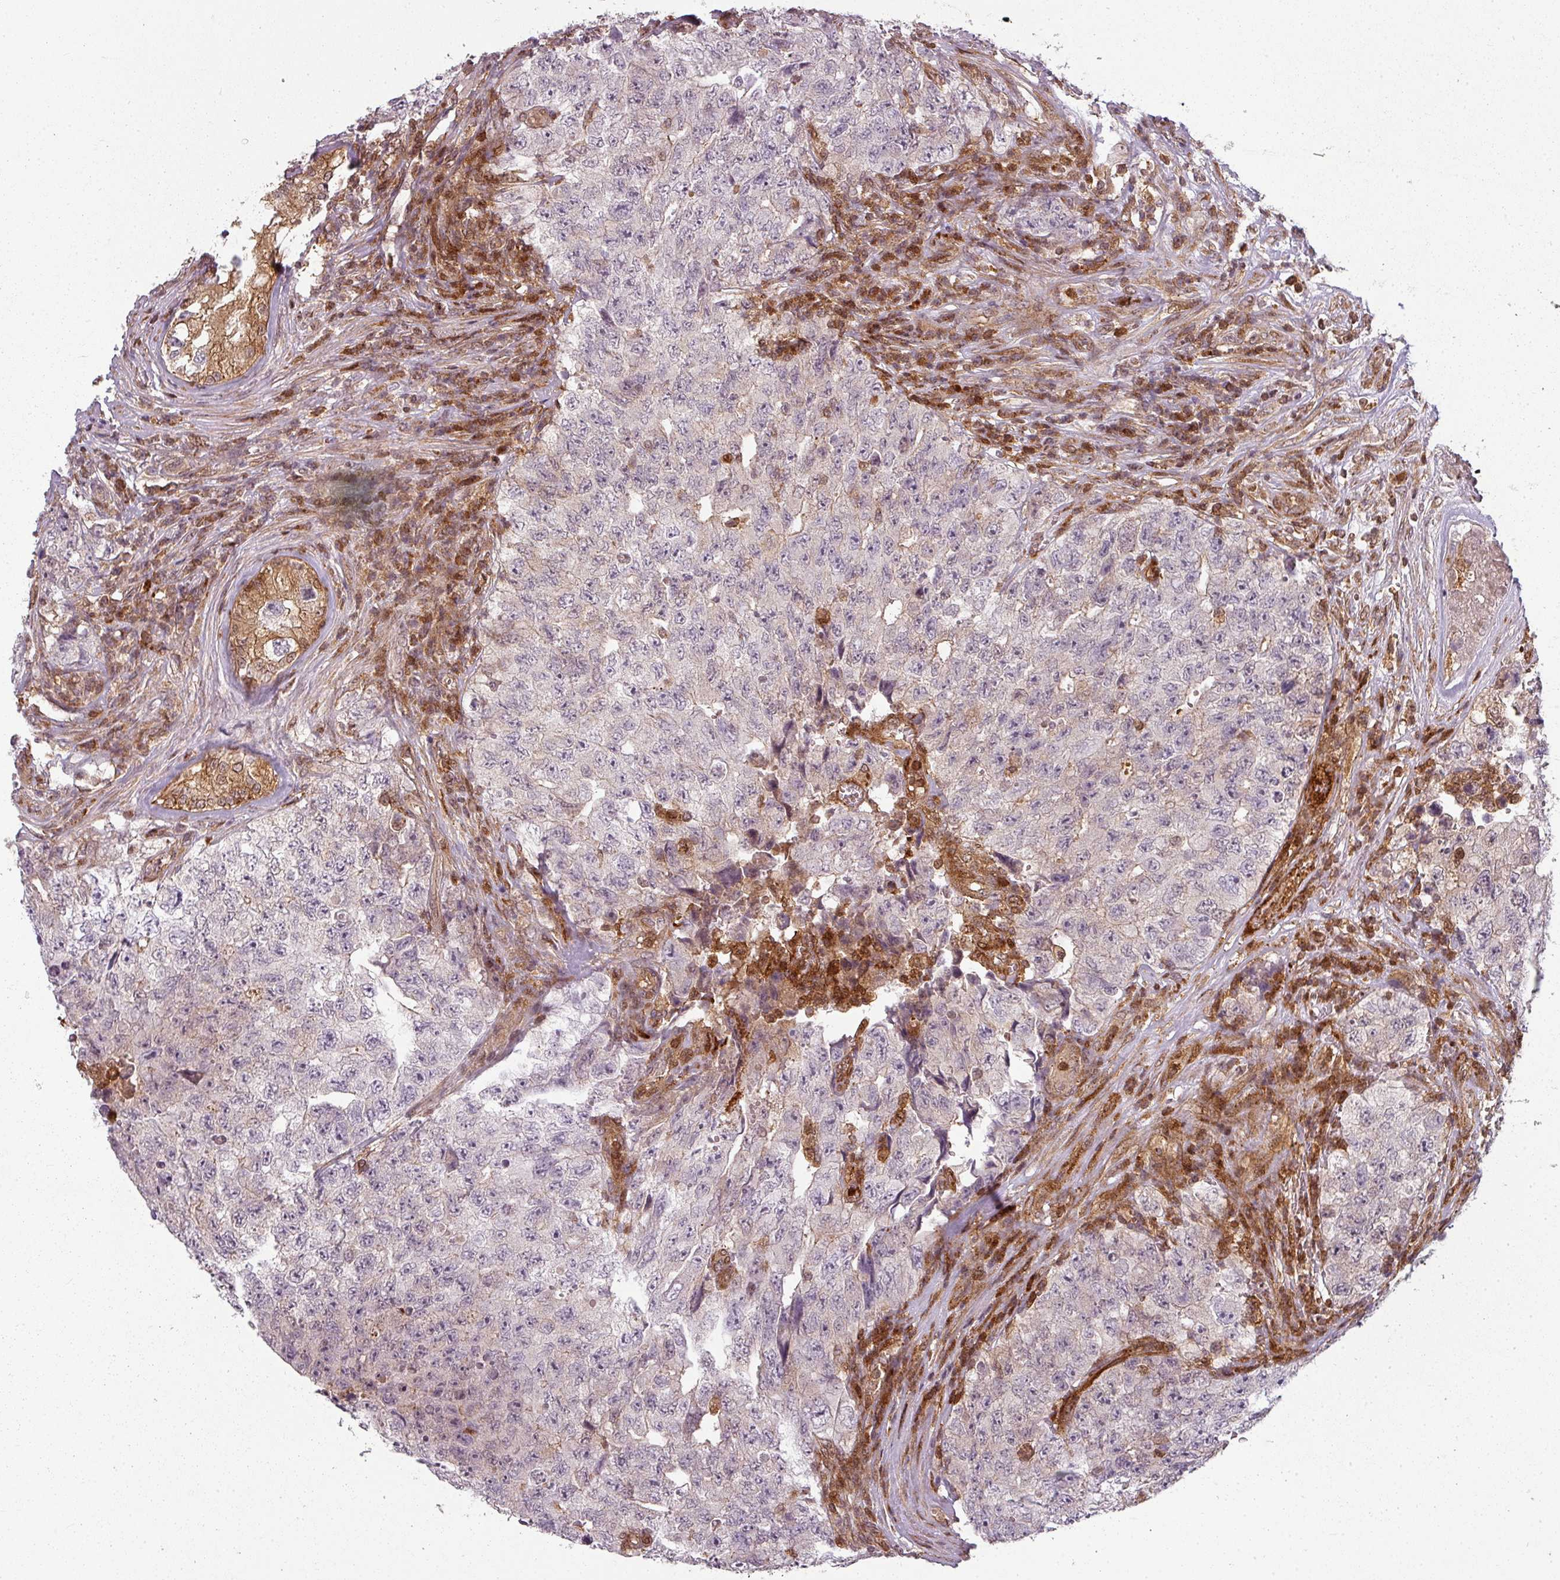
{"staining": {"intensity": "negative", "quantity": "none", "location": "none"}, "tissue": "testis cancer", "cell_type": "Tumor cells", "image_type": "cancer", "snomed": [{"axis": "morphology", "description": "Carcinoma, Embryonal, NOS"}, {"axis": "topography", "description": "Testis"}], "caption": "This image is of embryonal carcinoma (testis) stained with immunohistochemistry to label a protein in brown with the nuclei are counter-stained blue. There is no expression in tumor cells.", "gene": "CLIC1", "patient": {"sex": "male", "age": 17}}